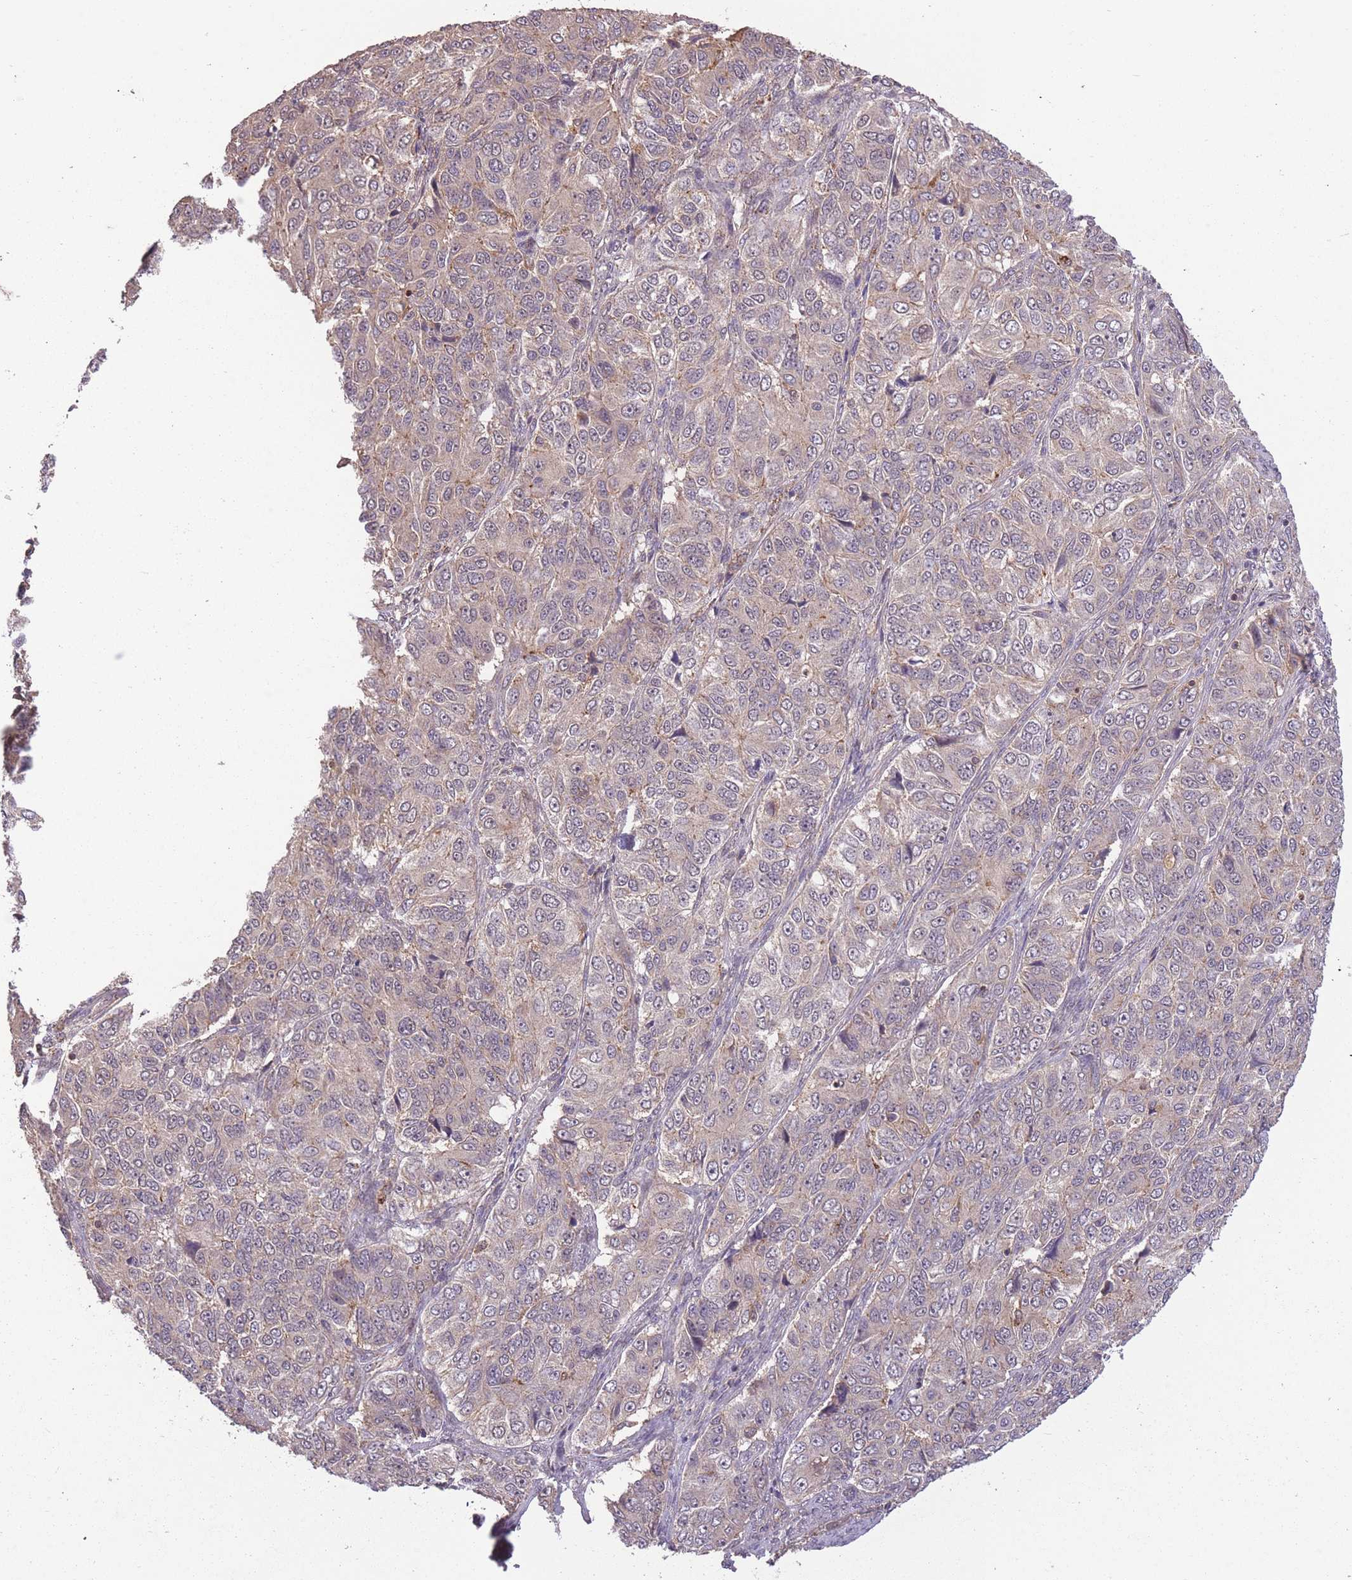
{"staining": {"intensity": "weak", "quantity": "<25%", "location": "cytoplasmic/membranous"}, "tissue": "ovarian cancer", "cell_type": "Tumor cells", "image_type": "cancer", "snomed": [{"axis": "morphology", "description": "Carcinoma, endometroid"}, {"axis": "topography", "description": "Ovary"}], "caption": "Protein analysis of ovarian cancer (endometroid carcinoma) shows no significant expression in tumor cells. The staining is performed using DAB brown chromogen with nuclei counter-stained in using hematoxylin.", "gene": "POLR3F", "patient": {"sex": "female", "age": 51}}